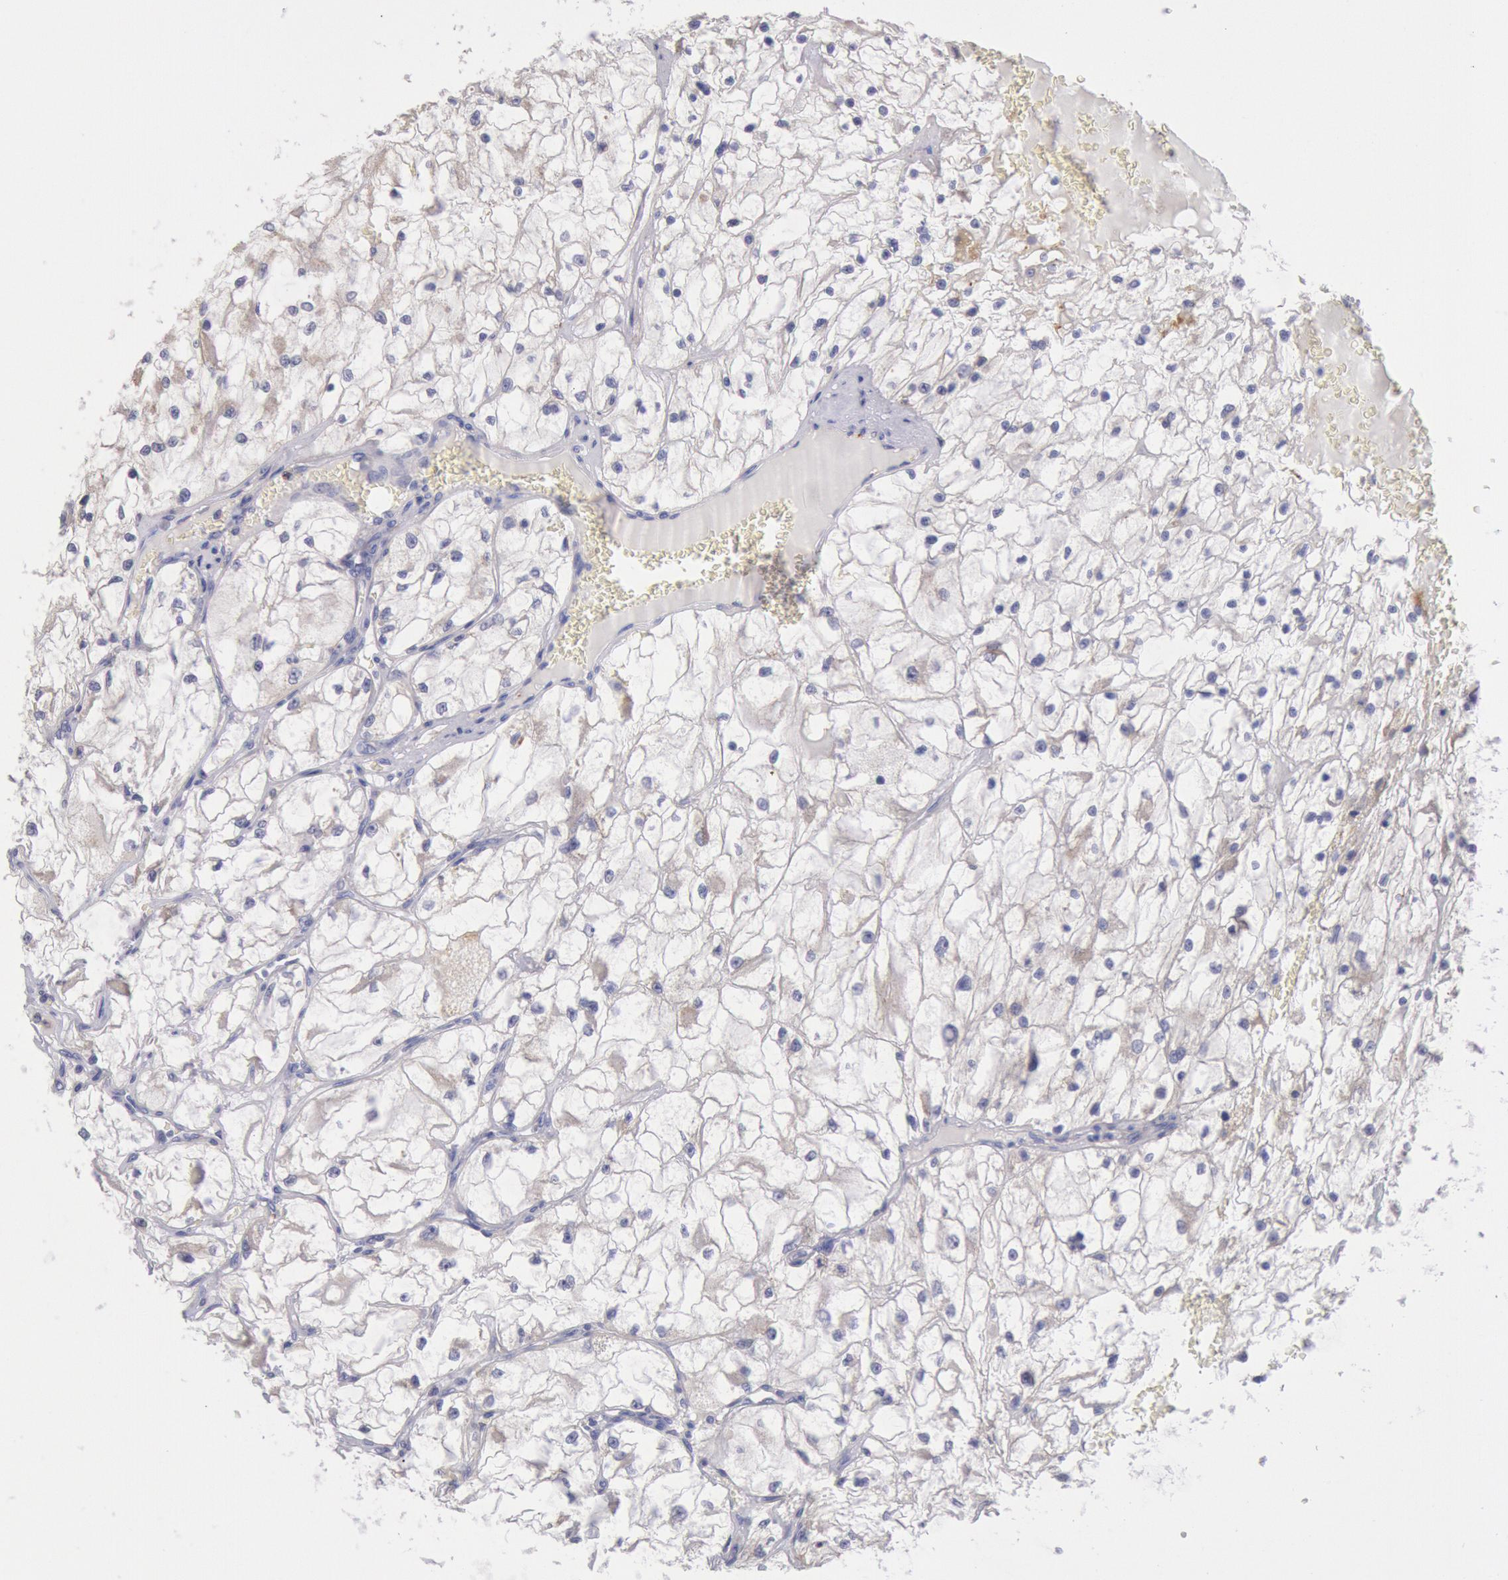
{"staining": {"intensity": "negative", "quantity": "none", "location": "none"}, "tissue": "renal cancer", "cell_type": "Tumor cells", "image_type": "cancer", "snomed": [{"axis": "morphology", "description": "Adenocarcinoma, NOS"}, {"axis": "topography", "description": "Kidney"}], "caption": "Immunohistochemical staining of renal cancer (adenocarcinoma) reveals no significant expression in tumor cells.", "gene": "GAL3ST1", "patient": {"sex": "male", "age": 61}}